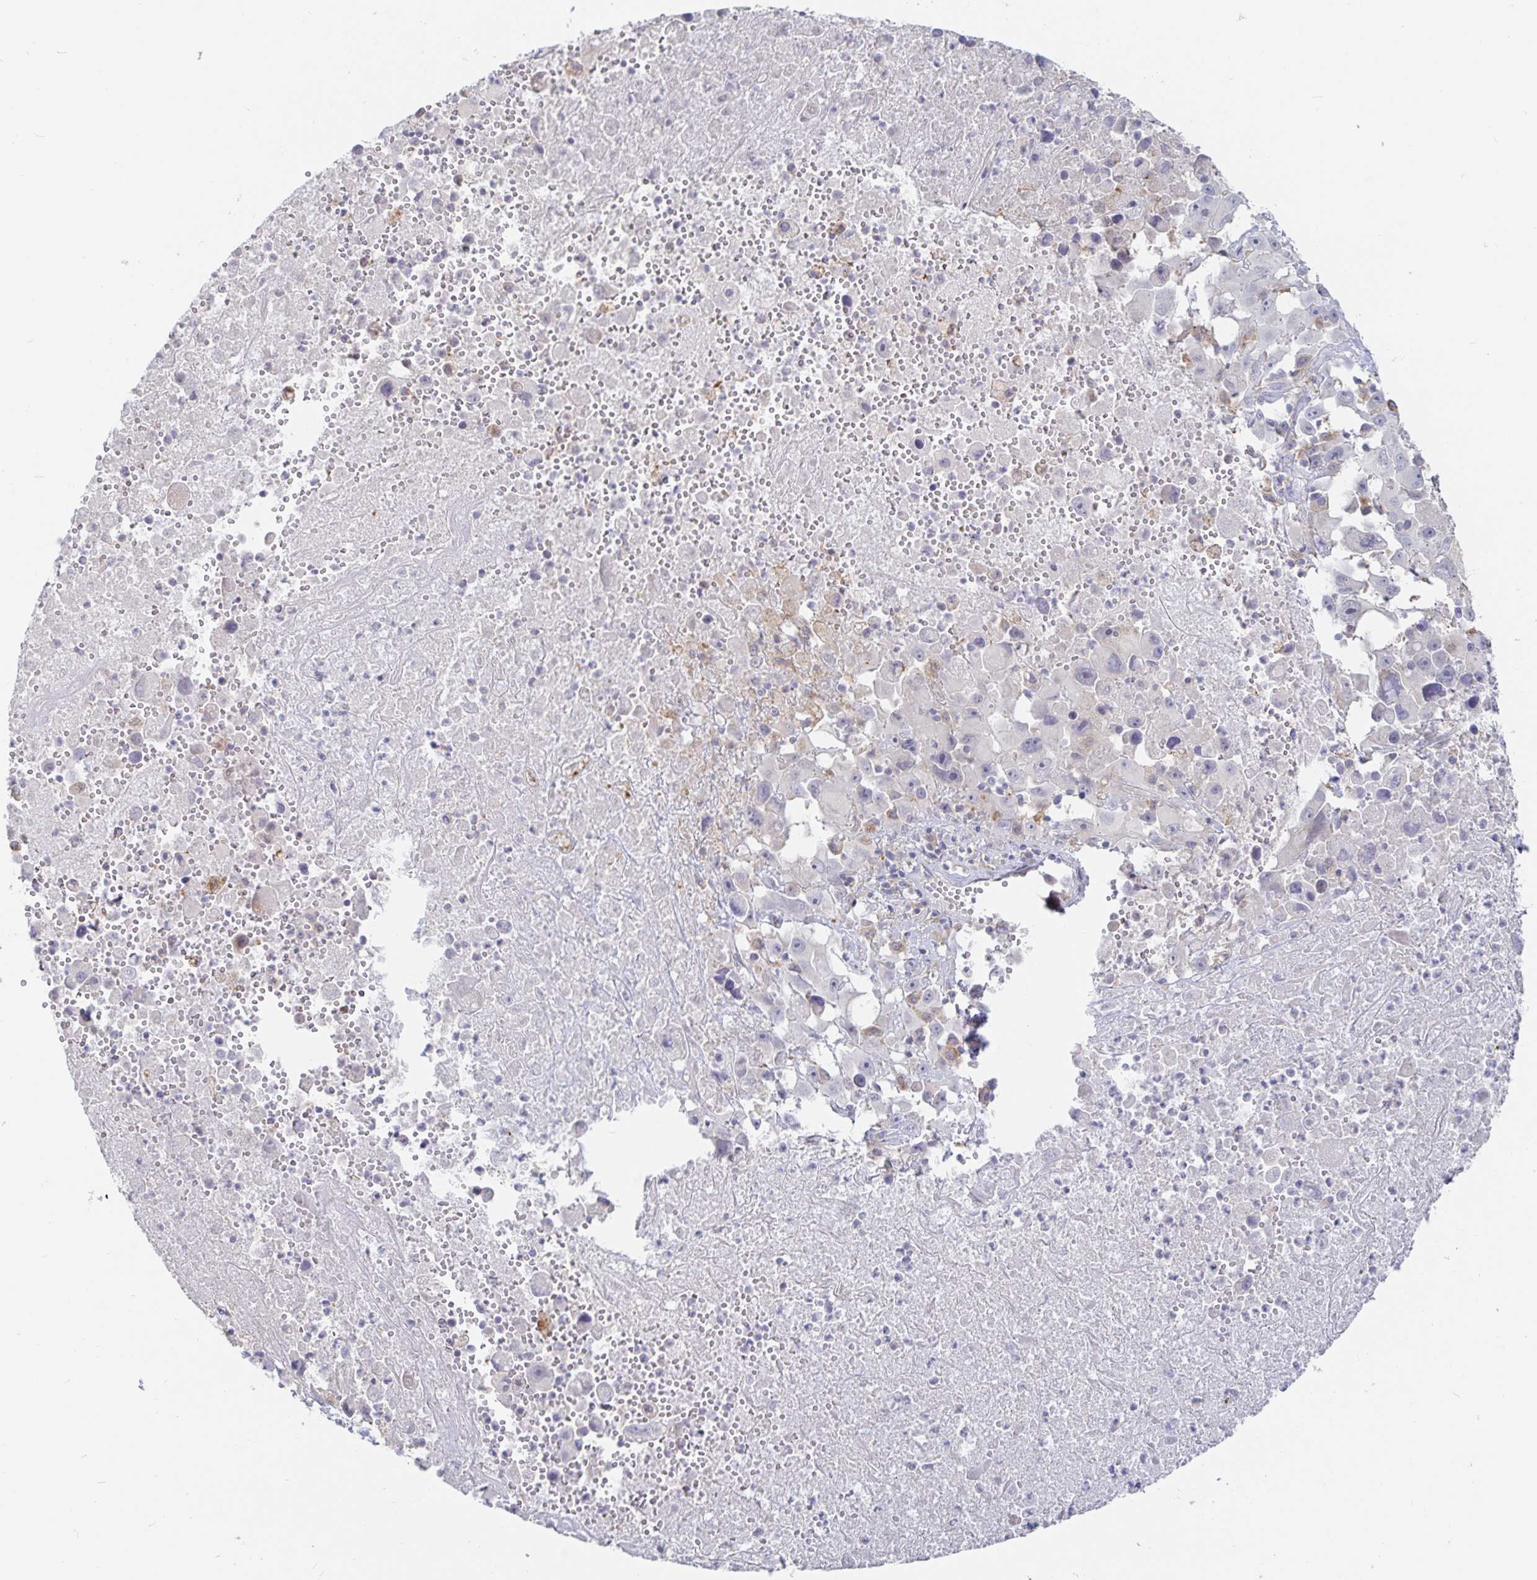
{"staining": {"intensity": "negative", "quantity": "none", "location": "none"}, "tissue": "melanoma", "cell_type": "Tumor cells", "image_type": "cancer", "snomed": [{"axis": "morphology", "description": "Malignant melanoma, Metastatic site"}, {"axis": "topography", "description": "Soft tissue"}], "caption": "Immunohistochemistry histopathology image of neoplastic tissue: melanoma stained with DAB displays no significant protein positivity in tumor cells.", "gene": "SPPL3", "patient": {"sex": "male", "age": 50}}